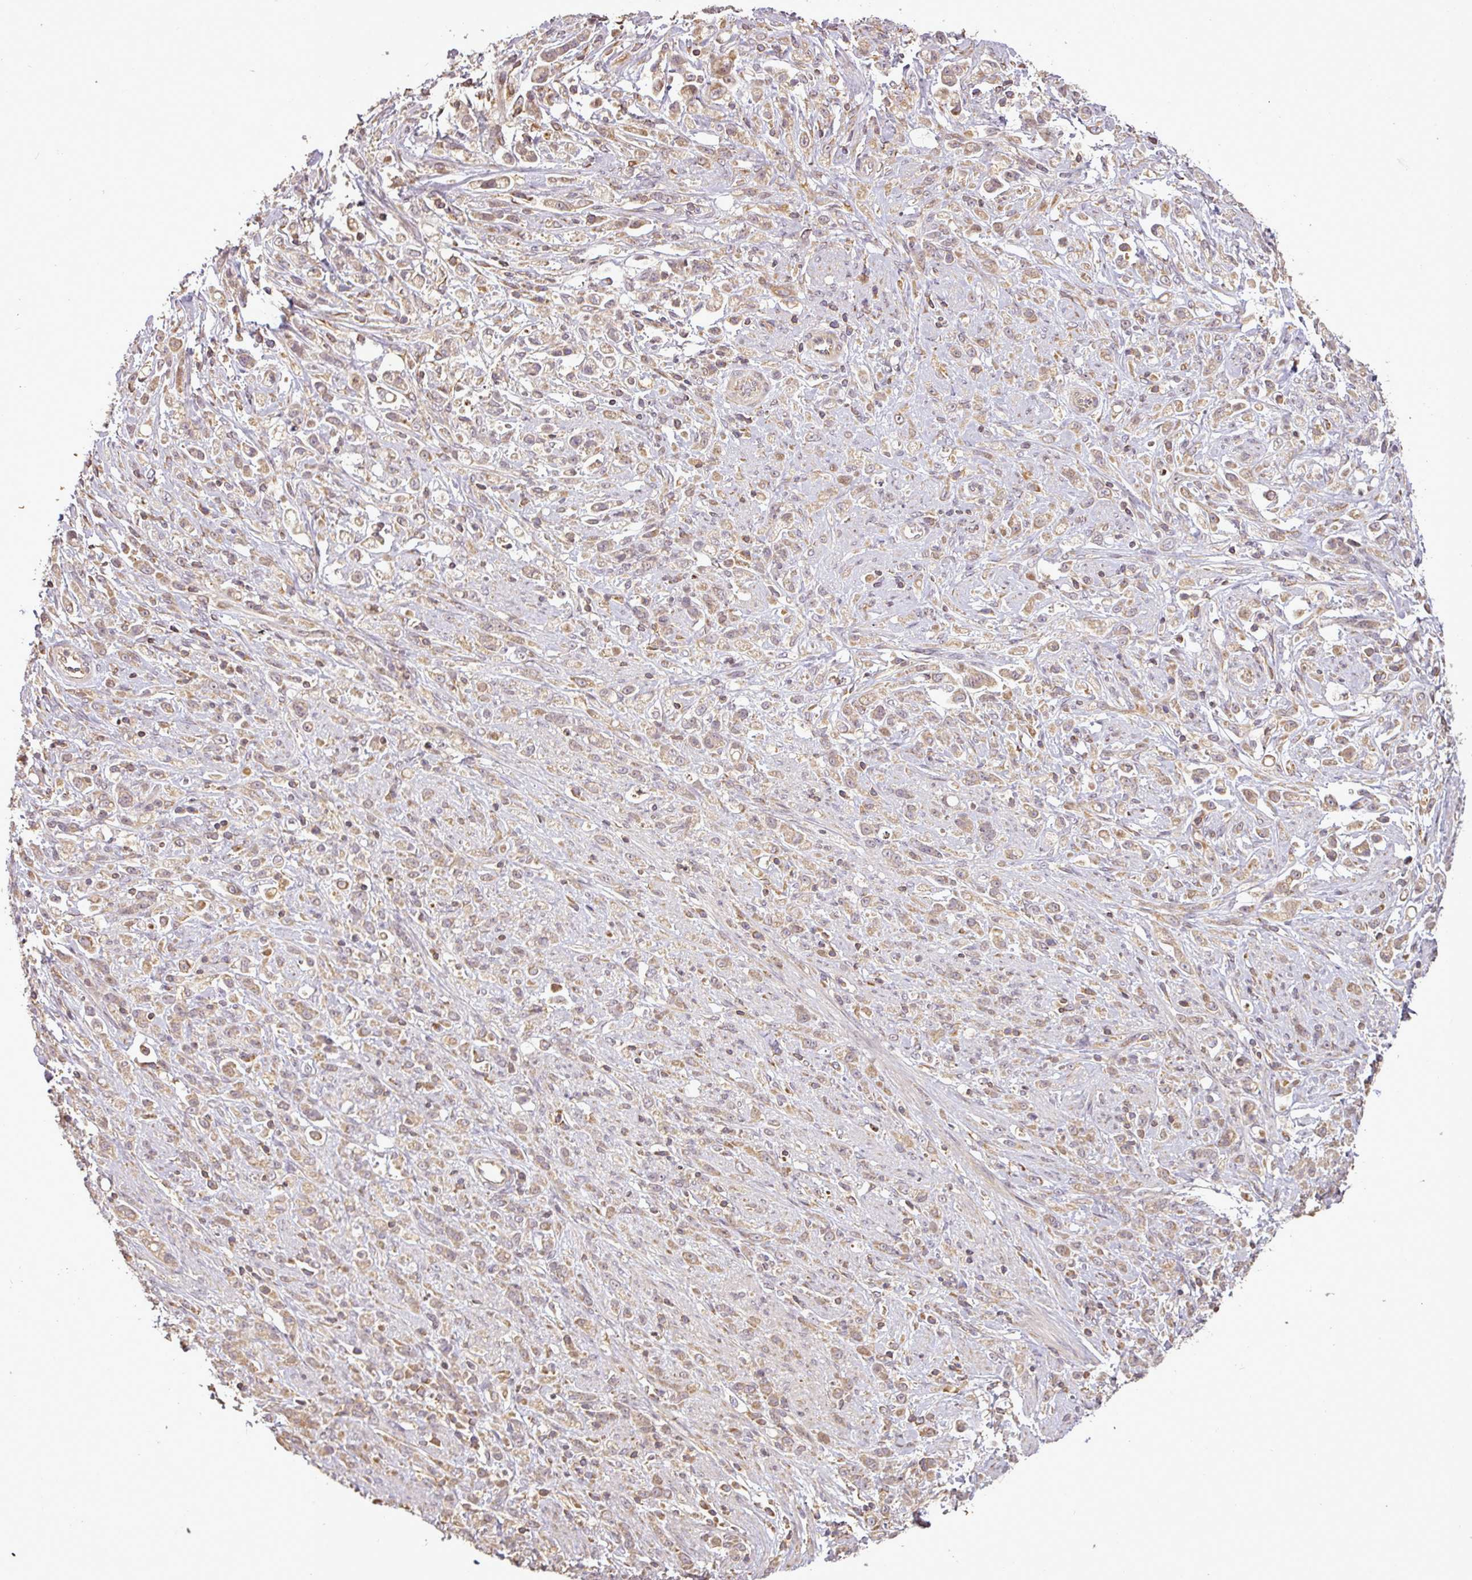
{"staining": {"intensity": "weak", "quantity": ">75%", "location": "cytoplasmic/membranous"}, "tissue": "stomach cancer", "cell_type": "Tumor cells", "image_type": "cancer", "snomed": [{"axis": "morphology", "description": "Adenocarcinoma, NOS"}, {"axis": "topography", "description": "Stomach"}], "caption": "Protein expression analysis of adenocarcinoma (stomach) reveals weak cytoplasmic/membranous expression in approximately >75% of tumor cells.", "gene": "FAIM", "patient": {"sex": "female", "age": 60}}